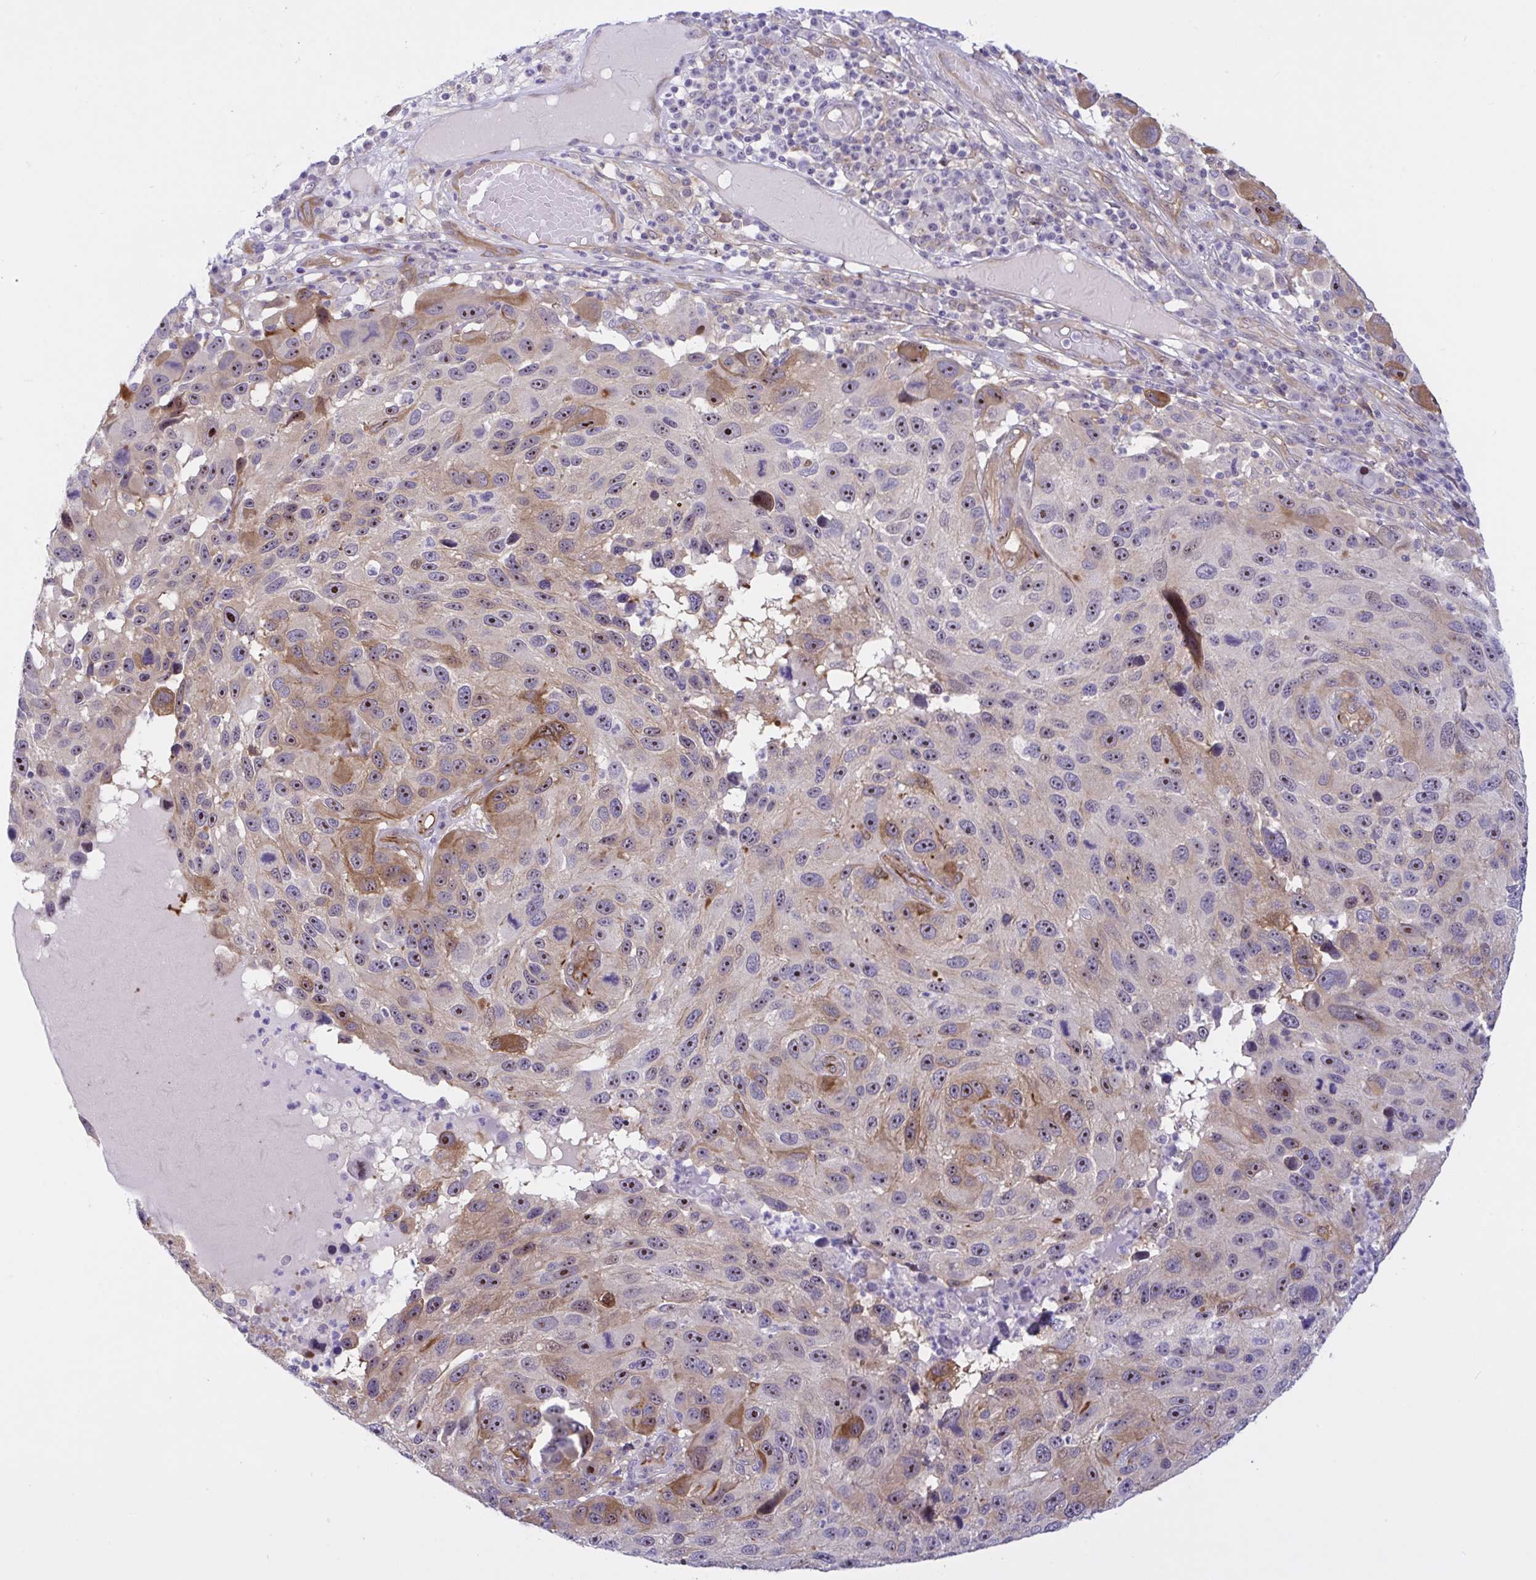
{"staining": {"intensity": "moderate", "quantity": ">75%", "location": "cytoplasmic/membranous,nuclear"}, "tissue": "melanoma", "cell_type": "Tumor cells", "image_type": "cancer", "snomed": [{"axis": "morphology", "description": "Malignant melanoma, NOS"}, {"axis": "topography", "description": "Skin"}], "caption": "The micrograph reveals immunohistochemical staining of malignant melanoma. There is moderate cytoplasmic/membranous and nuclear staining is identified in about >75% of tumor cells. The staining was performed using DAB to visualize the protein expression in brown, while the nuclei were stained in blue with hematoxylin (Magnification: 20x).", "gene": "PRRT4", "patient": {"sex": "male", "age": 53}}